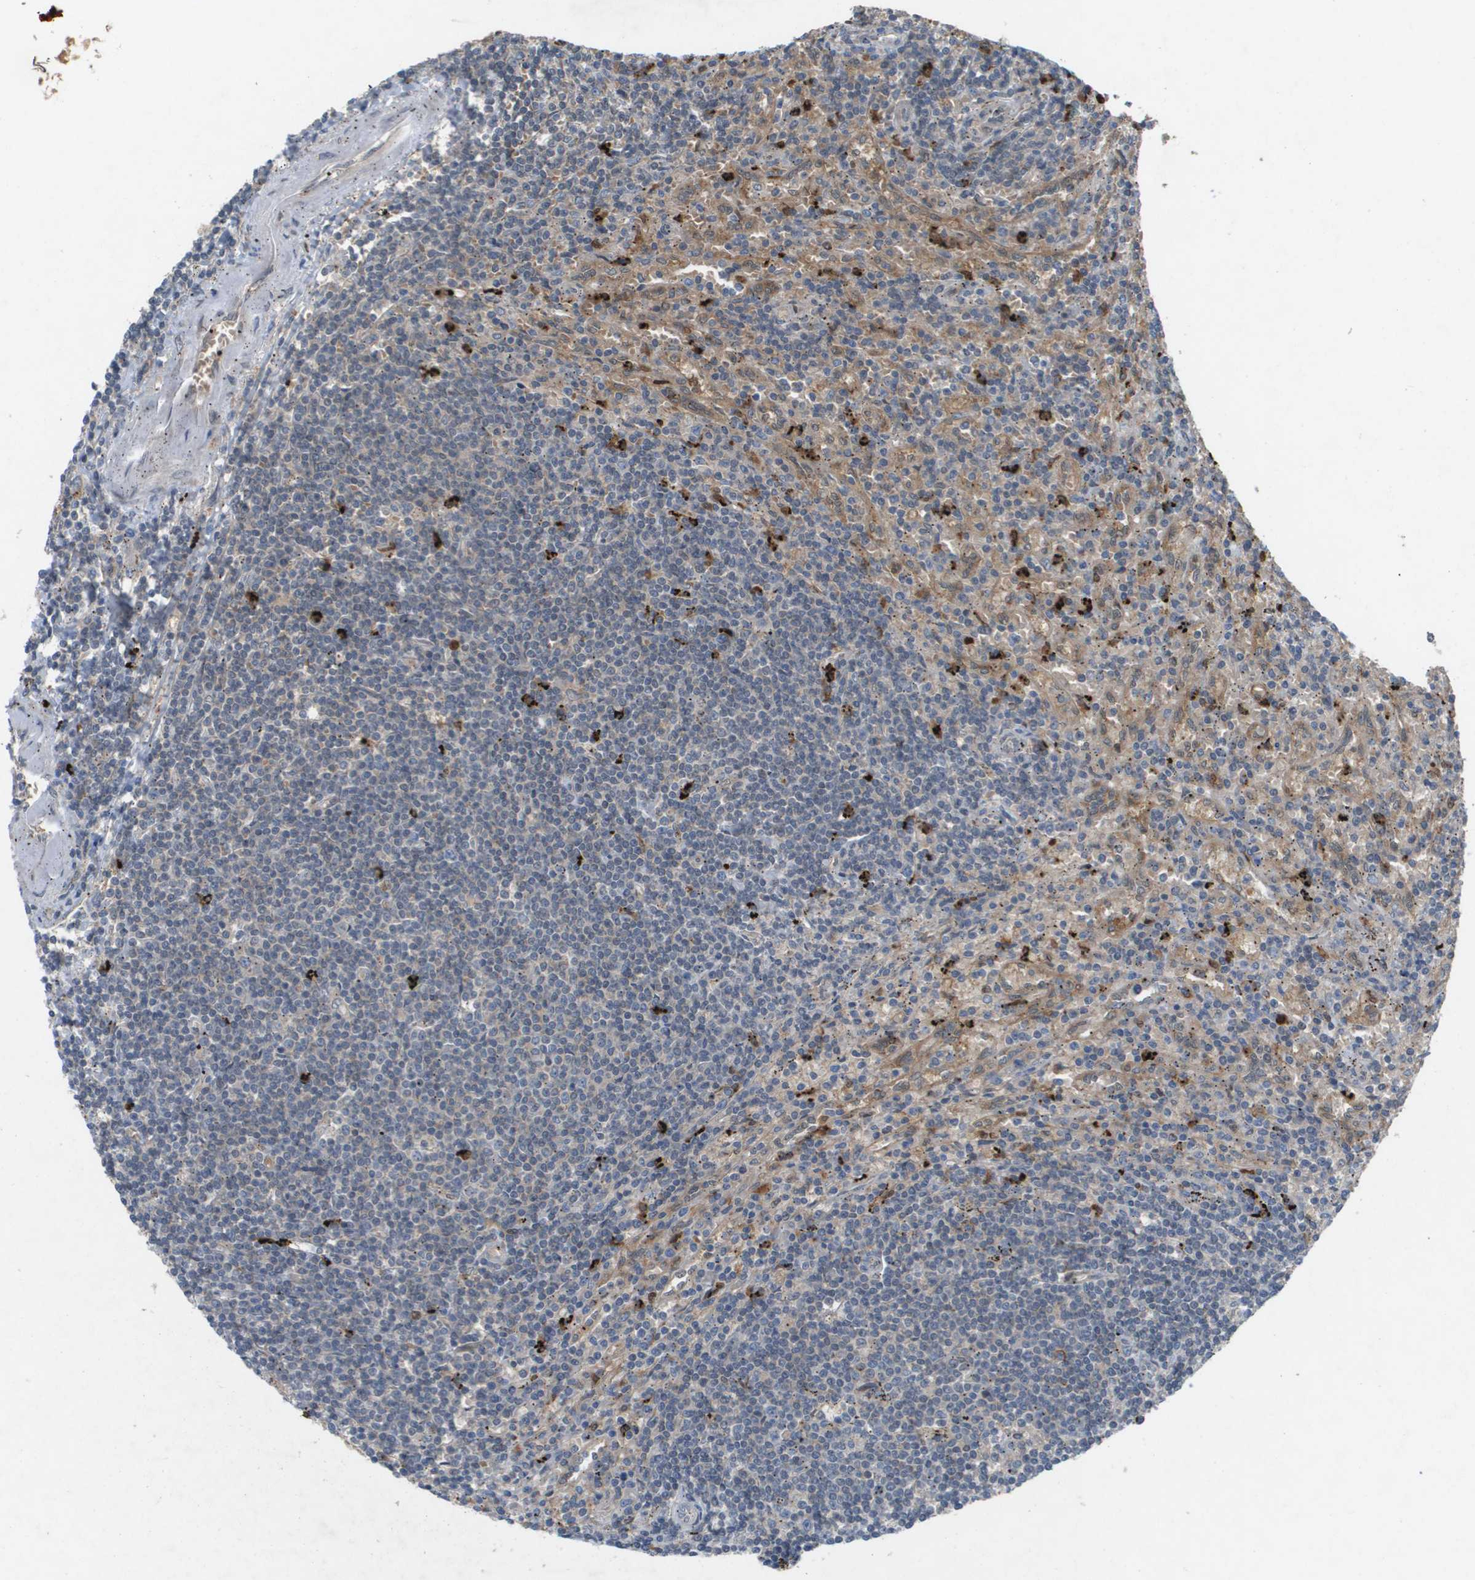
{"staining": {"intensity": "weak", "quantity": "25%-75%", "location": "cytoplasmic/membranous"}, "tissue": "lymphoma", "cell_type": "Tumor cells", "image_type": "cancer", "snomed": [{"axis": "morphology", "description": "Malignant lymphoma, non-Hodgkin's type, Low grade"}, {"axis": "topography", "description": "Spleen"}], "caption": "Immunohistochemistry (IHC) (DAB (3,3'-diaminobenzidine)) staining of human low-grade malignant lymphoma, non-Hodgkin's type displays weak cytoplasmic/membranous protein staining in approximately 25%-75% of tumor cells.", "gene": "PALD1", "patient": {"sex": "male", "age": 76}}